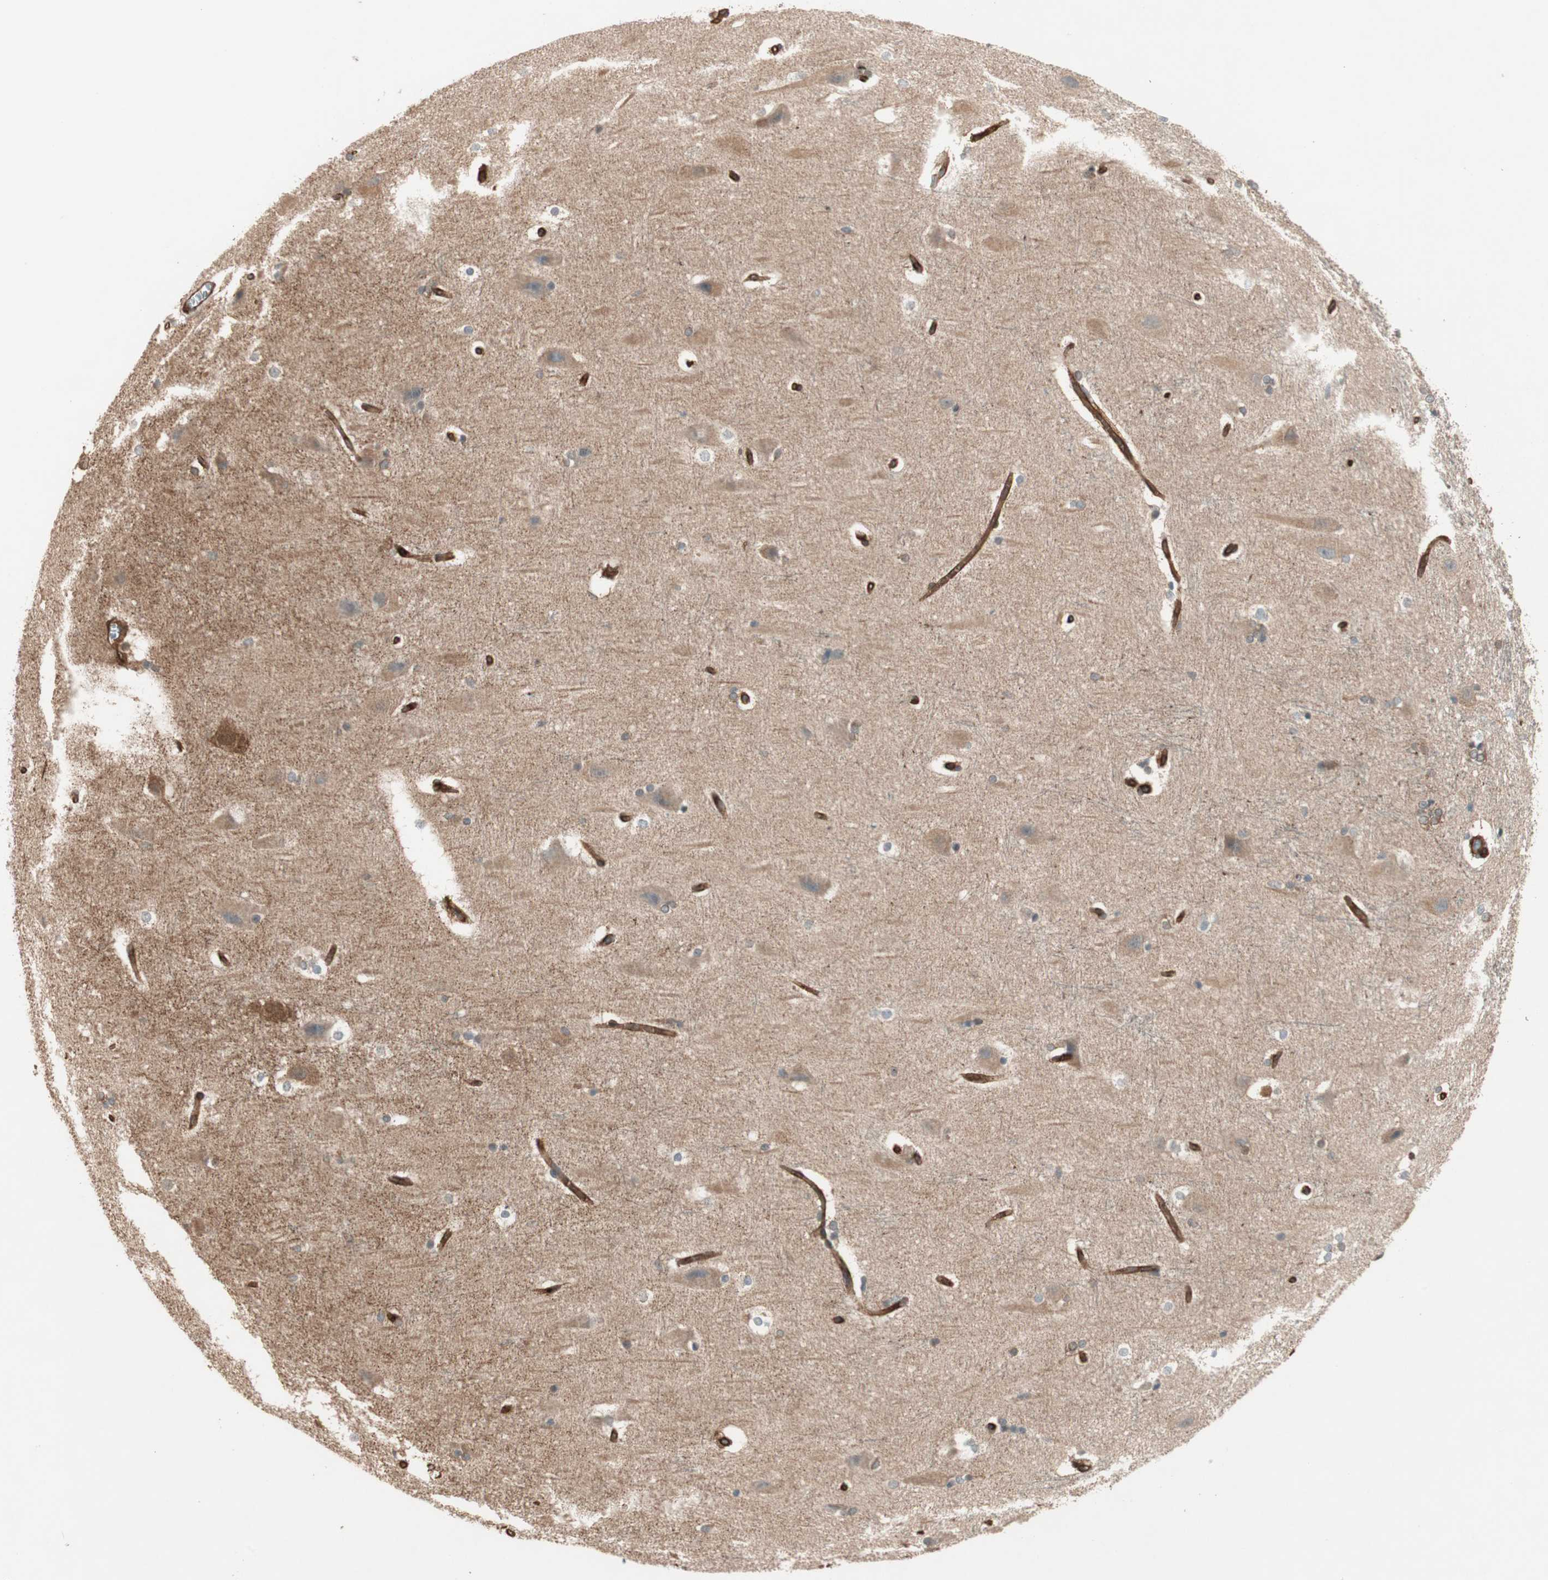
{"staining": {"intensity": "negative", "quantity": "none", "location": "none"}, "tissue": "hippocampus", "cell_type": "Glial cells", "image_type": "normal", "snomed": [{"axis": "morphology", "description": "Normal tissue, NOS"}, {"axis": "topography", "description": "Hippocampus"}], "caption": "High power microscopy histopathology image of an immunohistochemistry photomicrograph of unremarkable hippocampus, revealing no significant staining in glial cells.", "gene": "TCP11L1", "patient": {"sex": "female", "age": 19}}